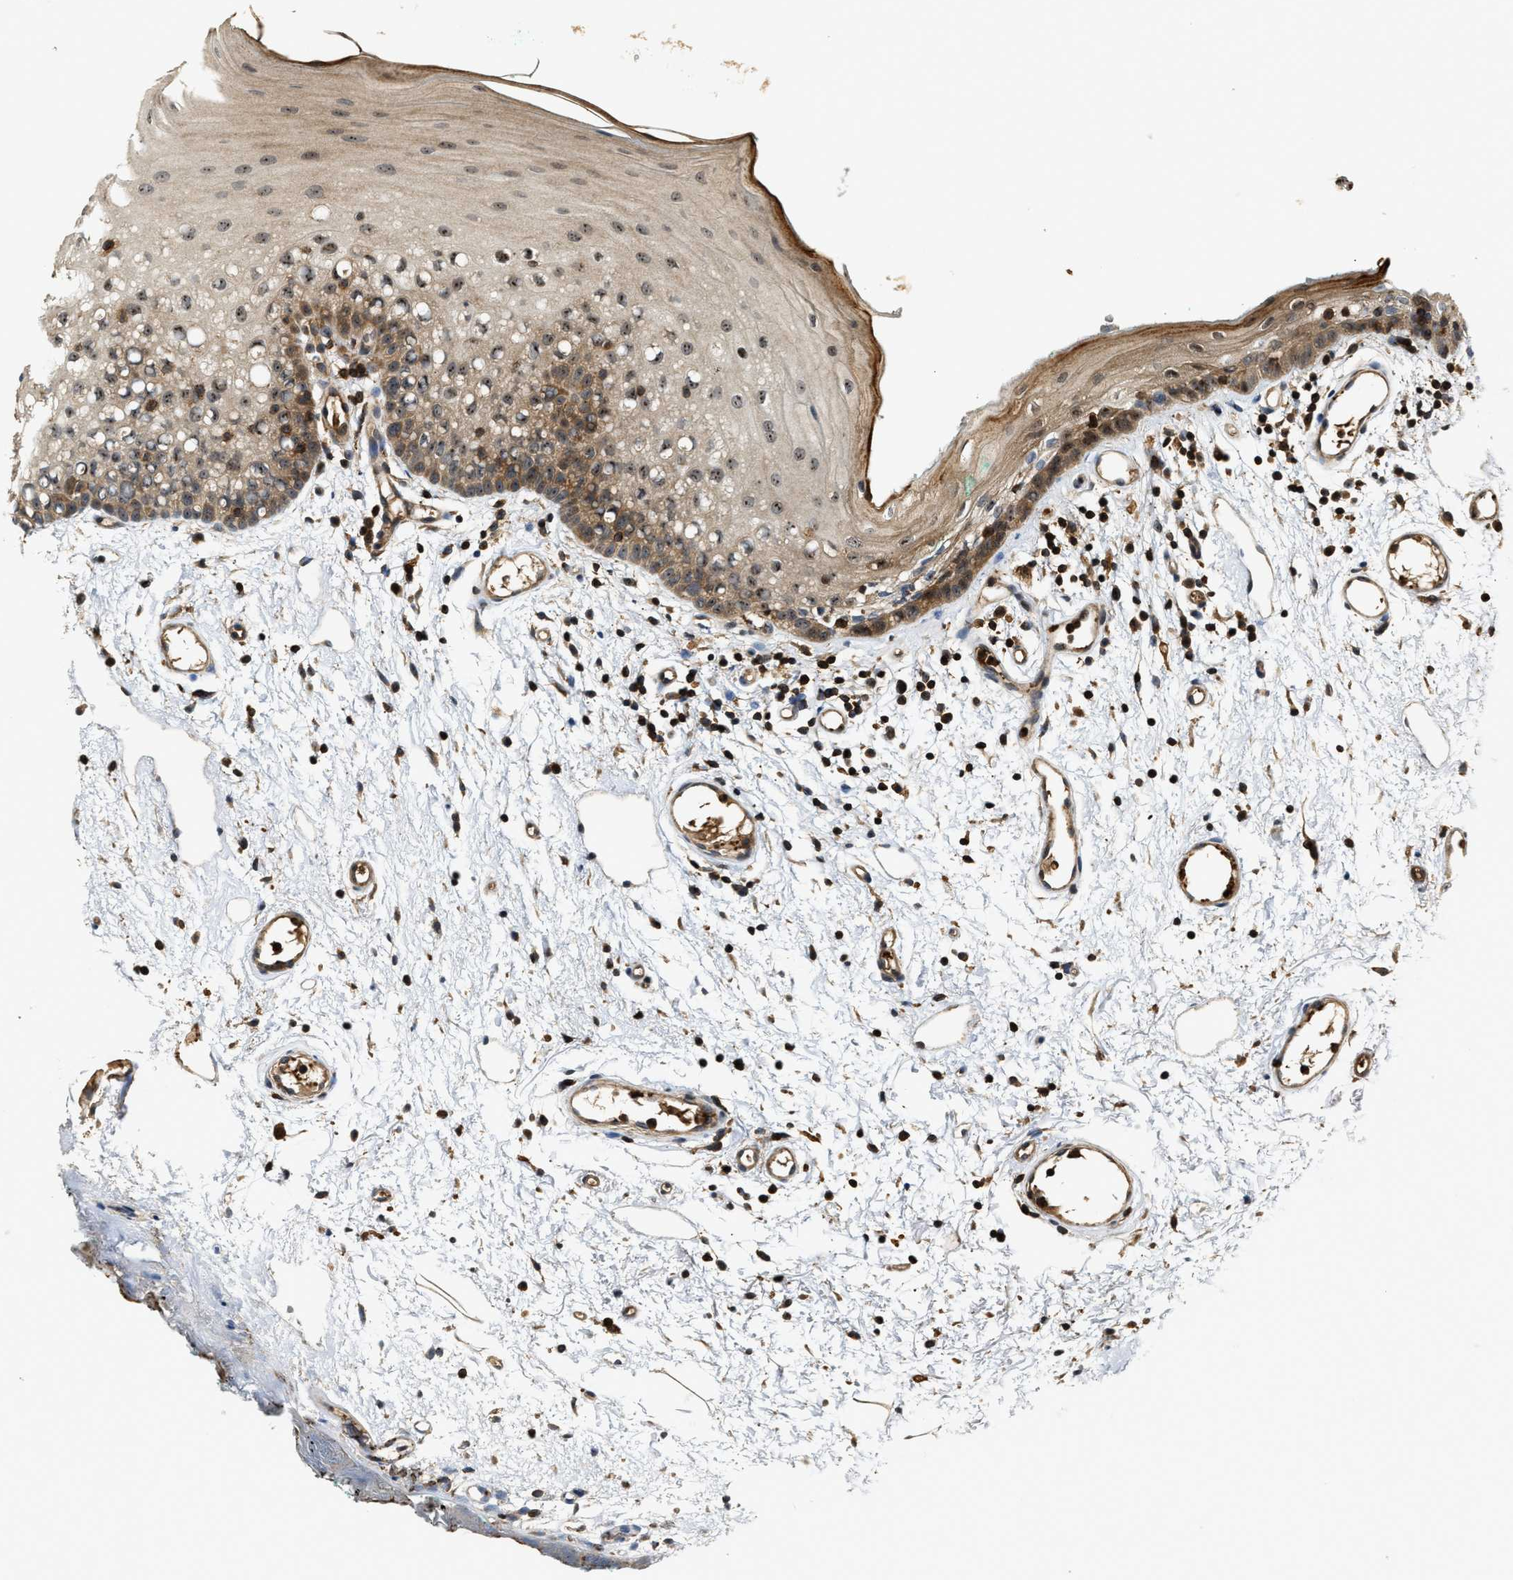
{"staining": {"intensity": "moderate", "quantity": ">75%", "location": "cytoplasmic/membranous"}, "tissue": "oral mucosa", "cell_type": "Squamous epithelial cells", "image_type": "normal", "snomed": [{"axis": "morphology", "description": "Normal tissue, NOS"}, {"axis": "morphology", "description": "Squamous cell carcinoma, NOS"}, {"axis": "topography", "description": "Oral tissue"}, {"axis": "topography", "description": "Salivary gland"}, {"axis": "topography", "description": "Head-Neck"}], "caption": "Human oral mucosa stained for a protein (brown) demonstrates moderate cytoplasmic/membranous positive expression in approximately >75% of squamous epithelial cells.", "gene": "SNX5", "patient": {"sex": "female", "age": 62}}